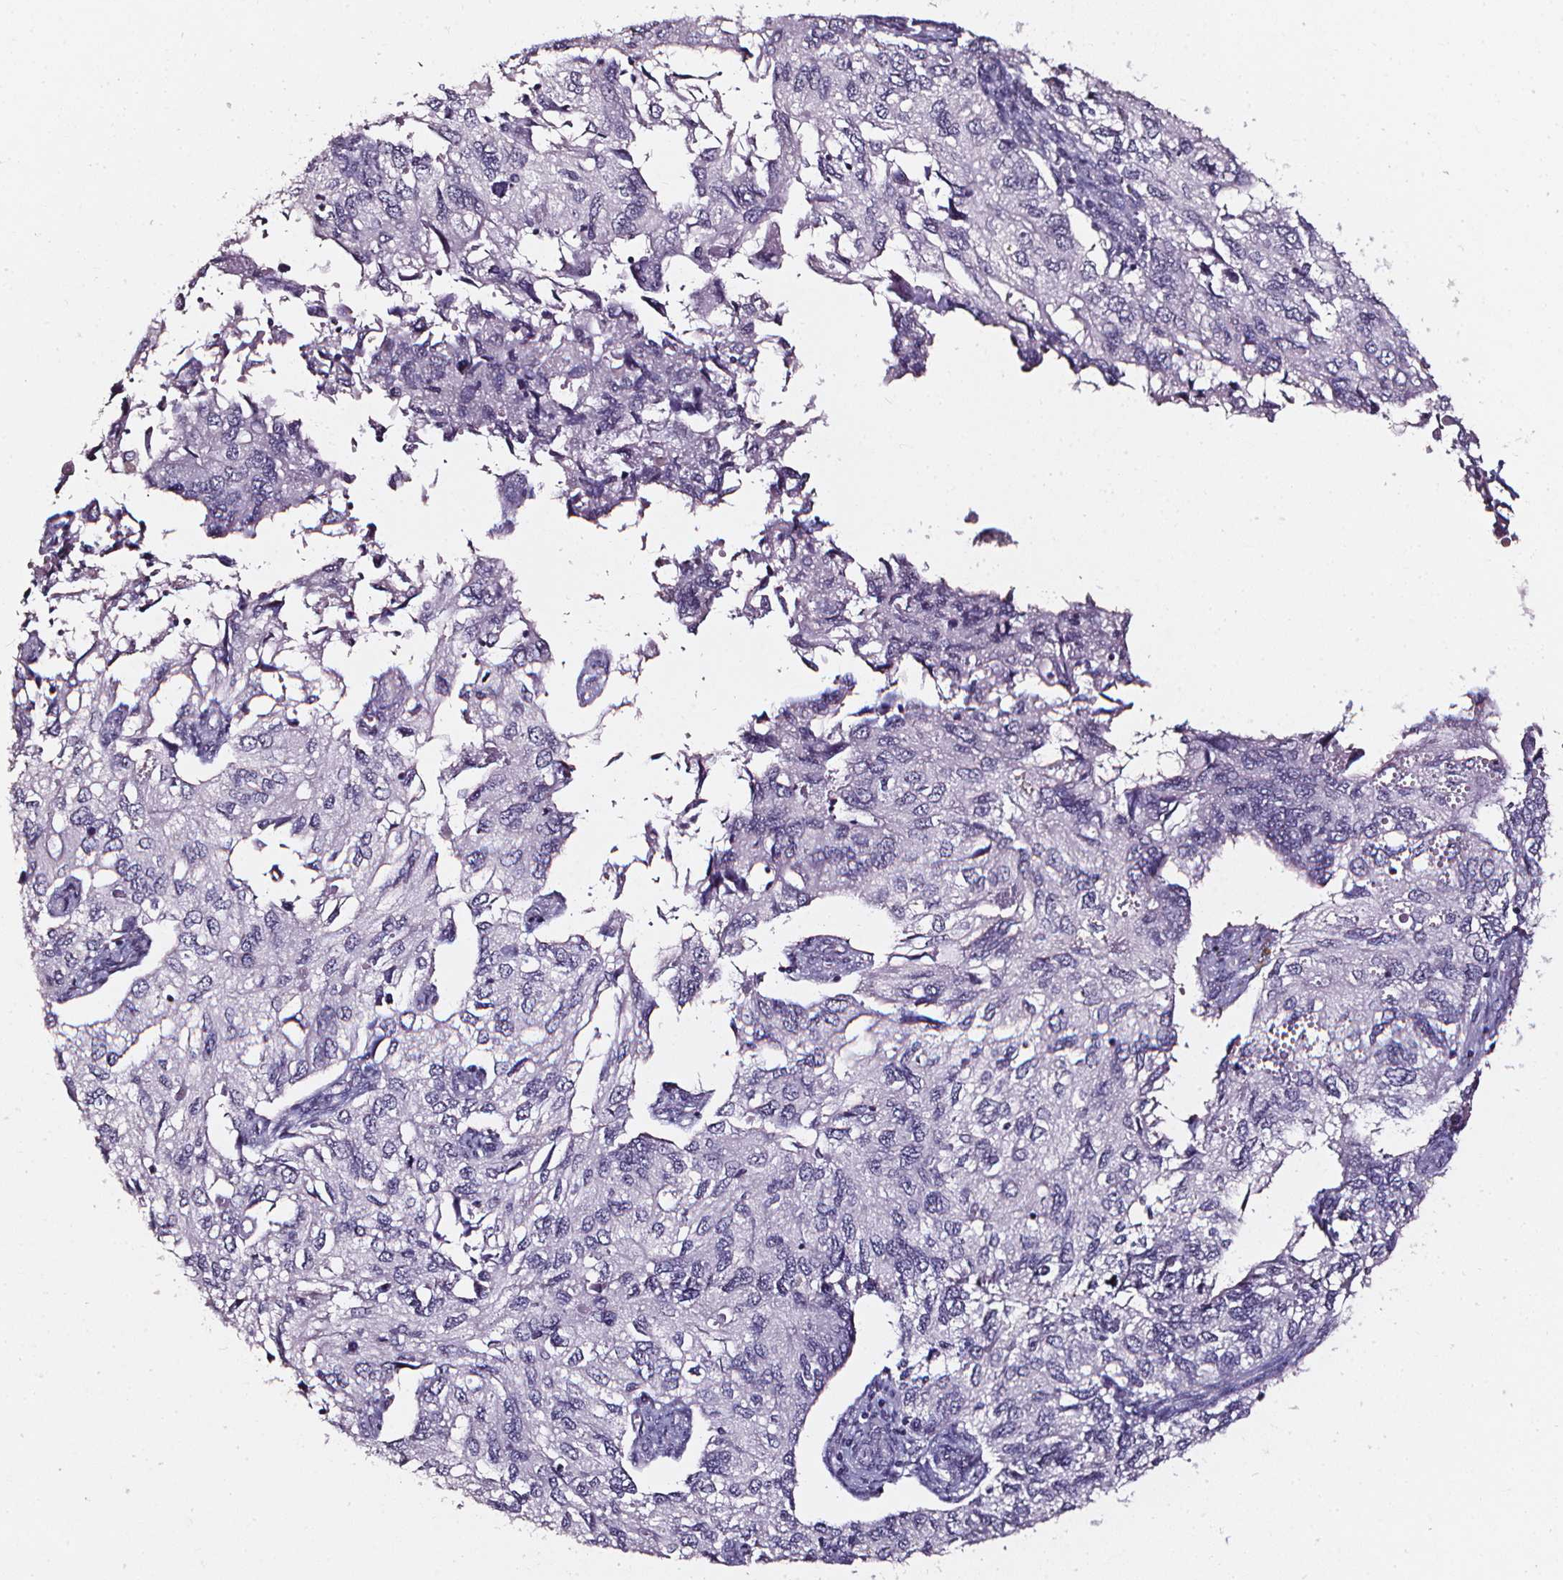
{"staining": {"intensity": "negative", "quantity": "none", "location": "none"}, "tissue": "endometrial cancer", "cell_type": "Tumor cells", "image_type": "cancer", "snomed": [{"axis": "morphology", "description": "Carcinoma, NOS"}, {"axis": "topography", "description": "Uterus"}], "caption": "This is a histopathology image of immunohistochemistry (IHC) staining of carcinoma (endometrial), which shows no positivity in tumor cells.", "gene": "DEFA5", "patient": {"sex": "female", "age": 76}}